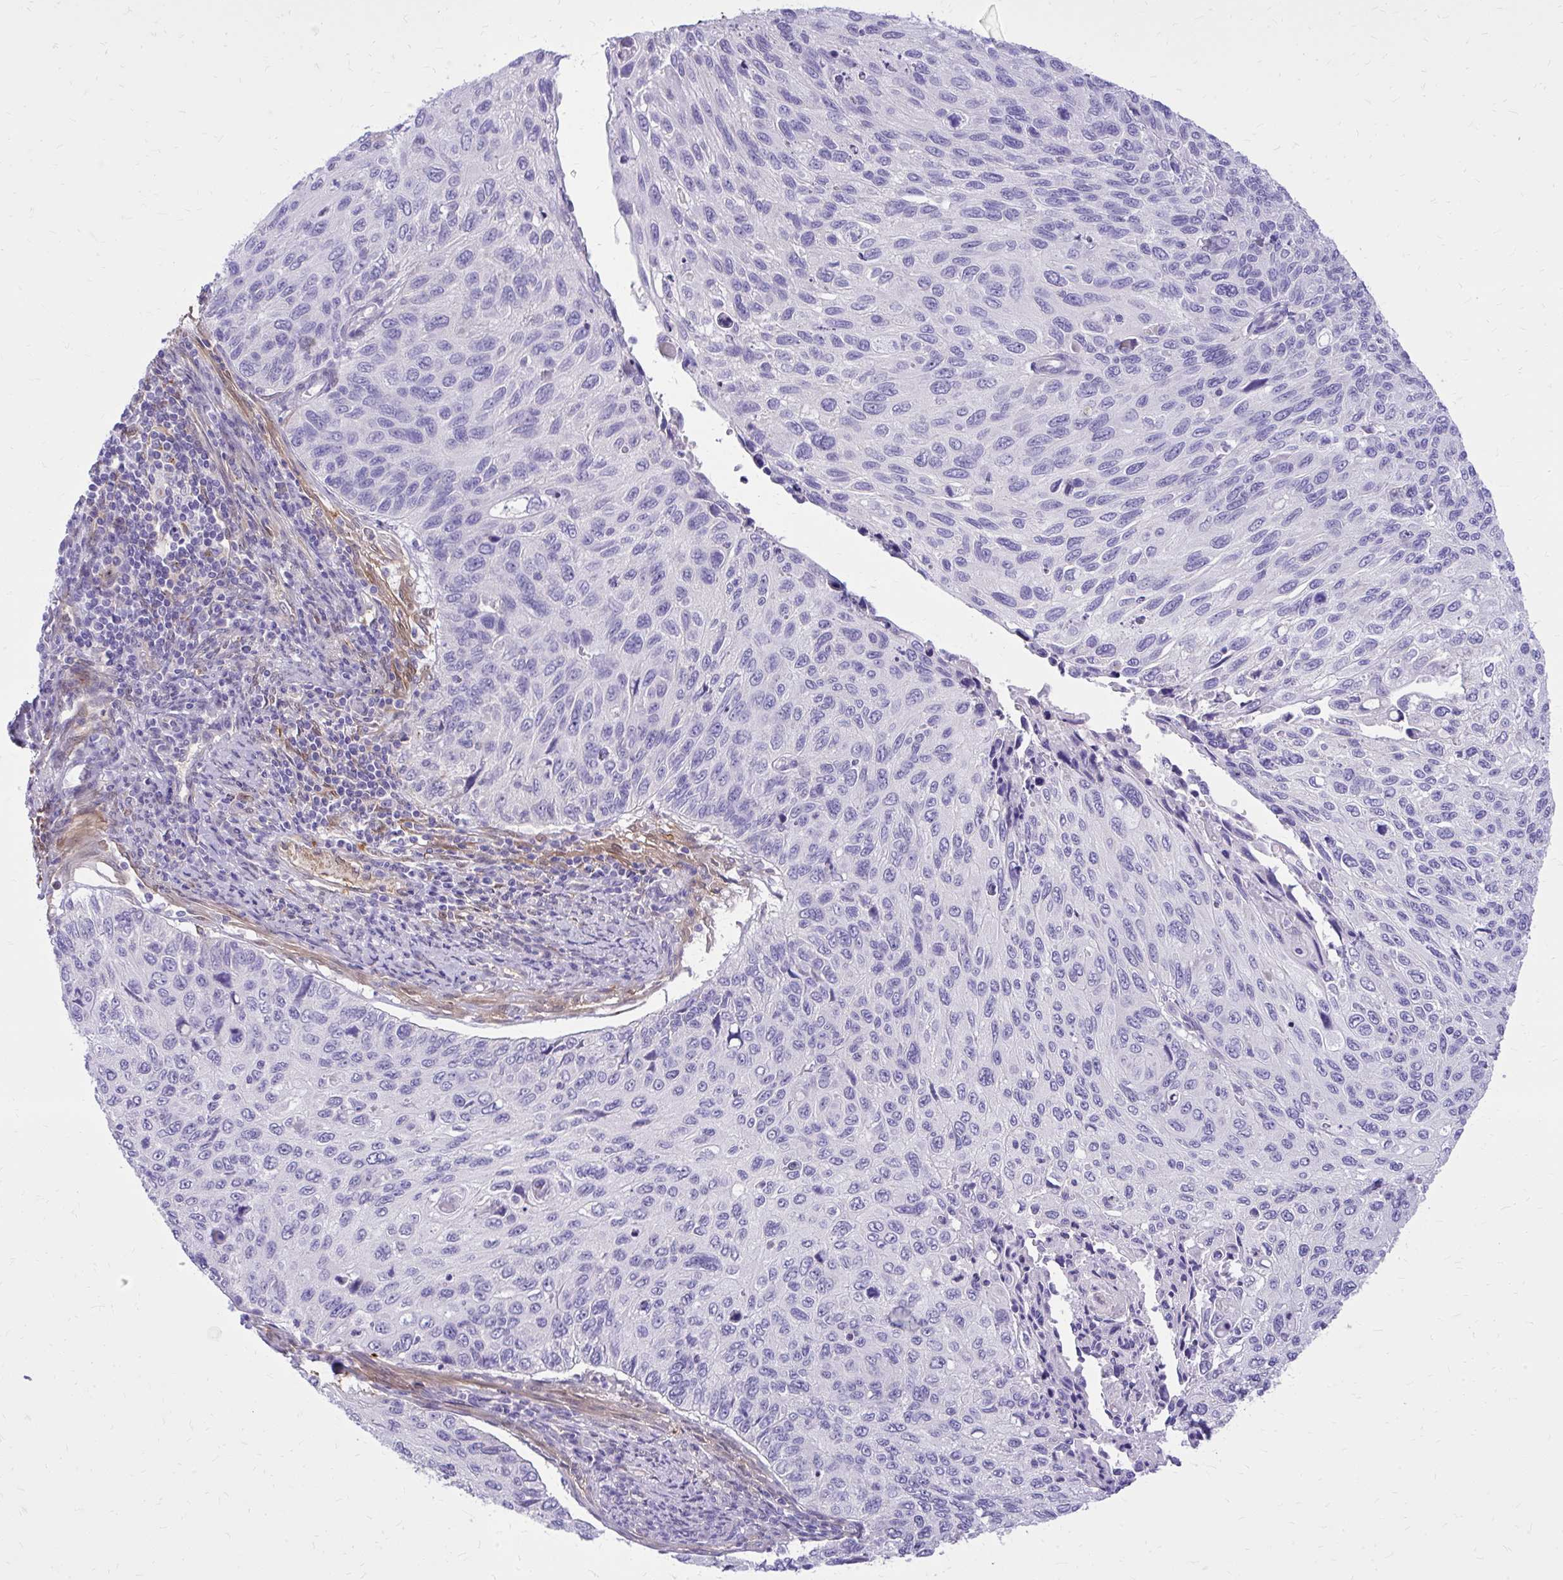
{"staining": {"intensity": "negative", "quantity": "none", "location": "none"}, "tissue": "cervical cancer", "cell_type": "Tumor cells", "image_type": "cancer", "snomed": [{"axis": "morphology", "description": "Squamous cell carcinoma, NOS"}, {"axis": "topography", "description": "Cervix"}], "caption": "An immunohistochemistry histopathology image of cervical cancer (squamous cell carcinoma) is shown. There is no staining in tumor cells of cervical cancer (squamous cell carcinoma).", "gene": "NNMT", "patient": {"sex": "female", "age": 70}}